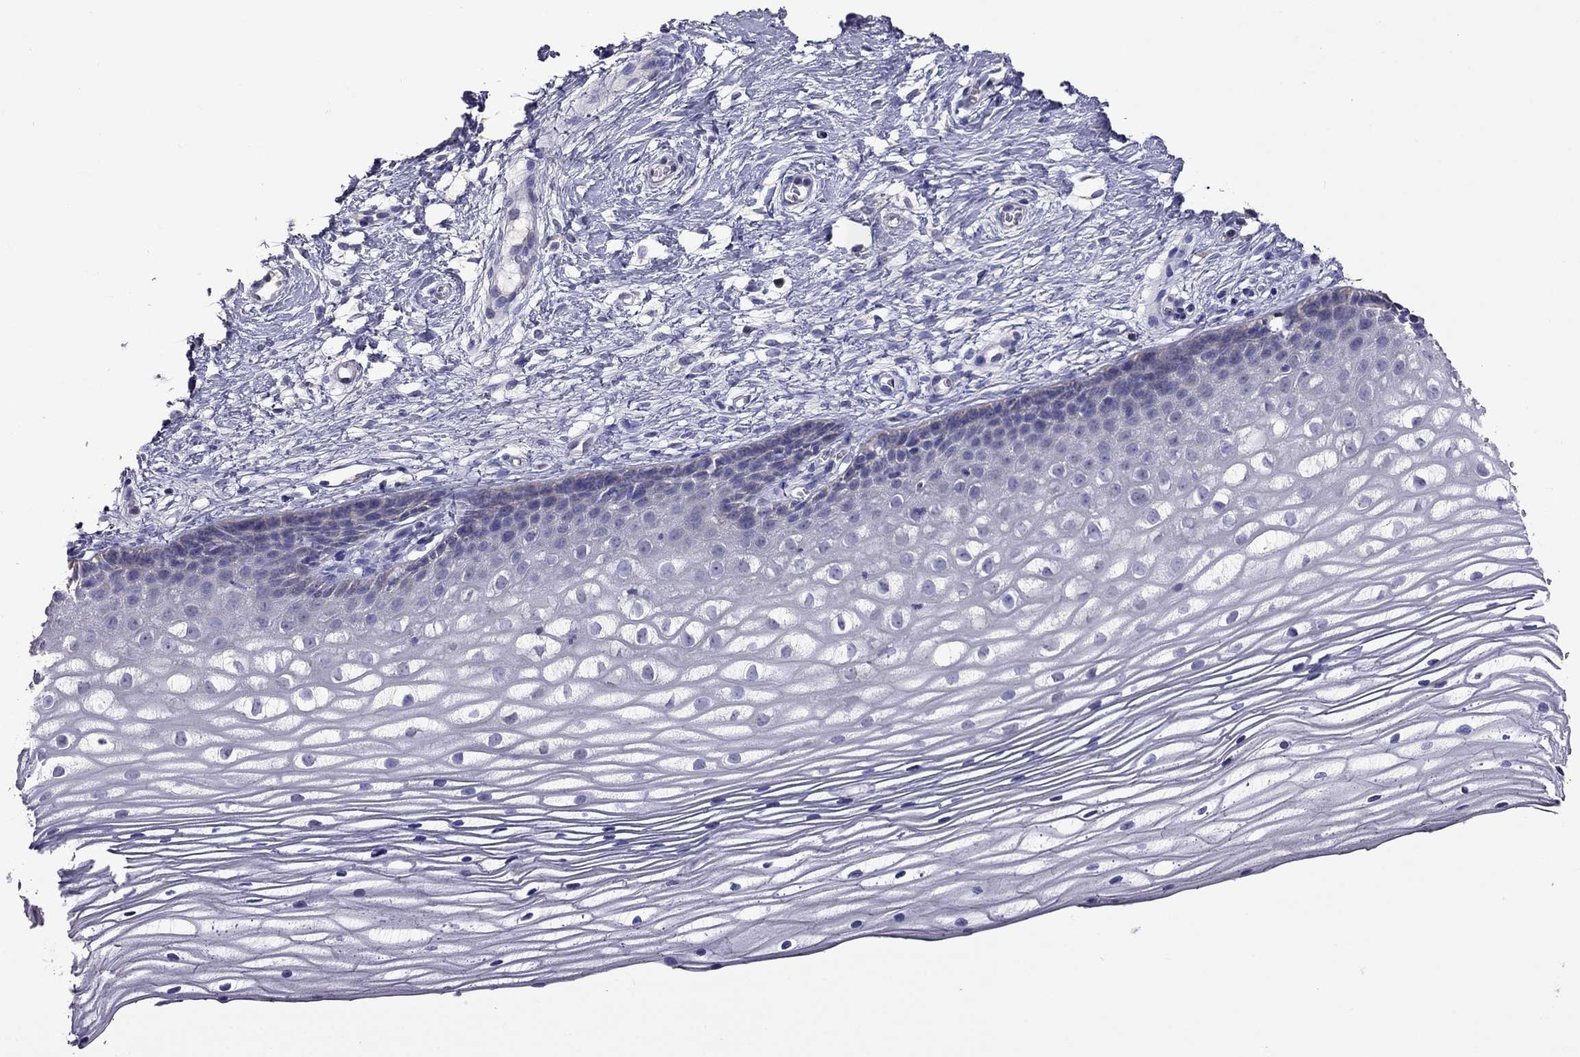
{"staining": {"intensity": "negative", "quantity": "none", "location": "none"}, "tissue": "cervix", "cell_type": "Glandular cells", "image_type": "normal", "snomed": [{"axis": "morphology", "description": "Normal tissue, NOS"}, {"axis": "topography", "description": "Cervix"}], "caption": "This is a photomicrograph of immunohistochemistry staining of unremarkable cervix, which shows no staining in glandular cells.", "gene": "AK5", "patient": {"sex": "female", "age": 40}}